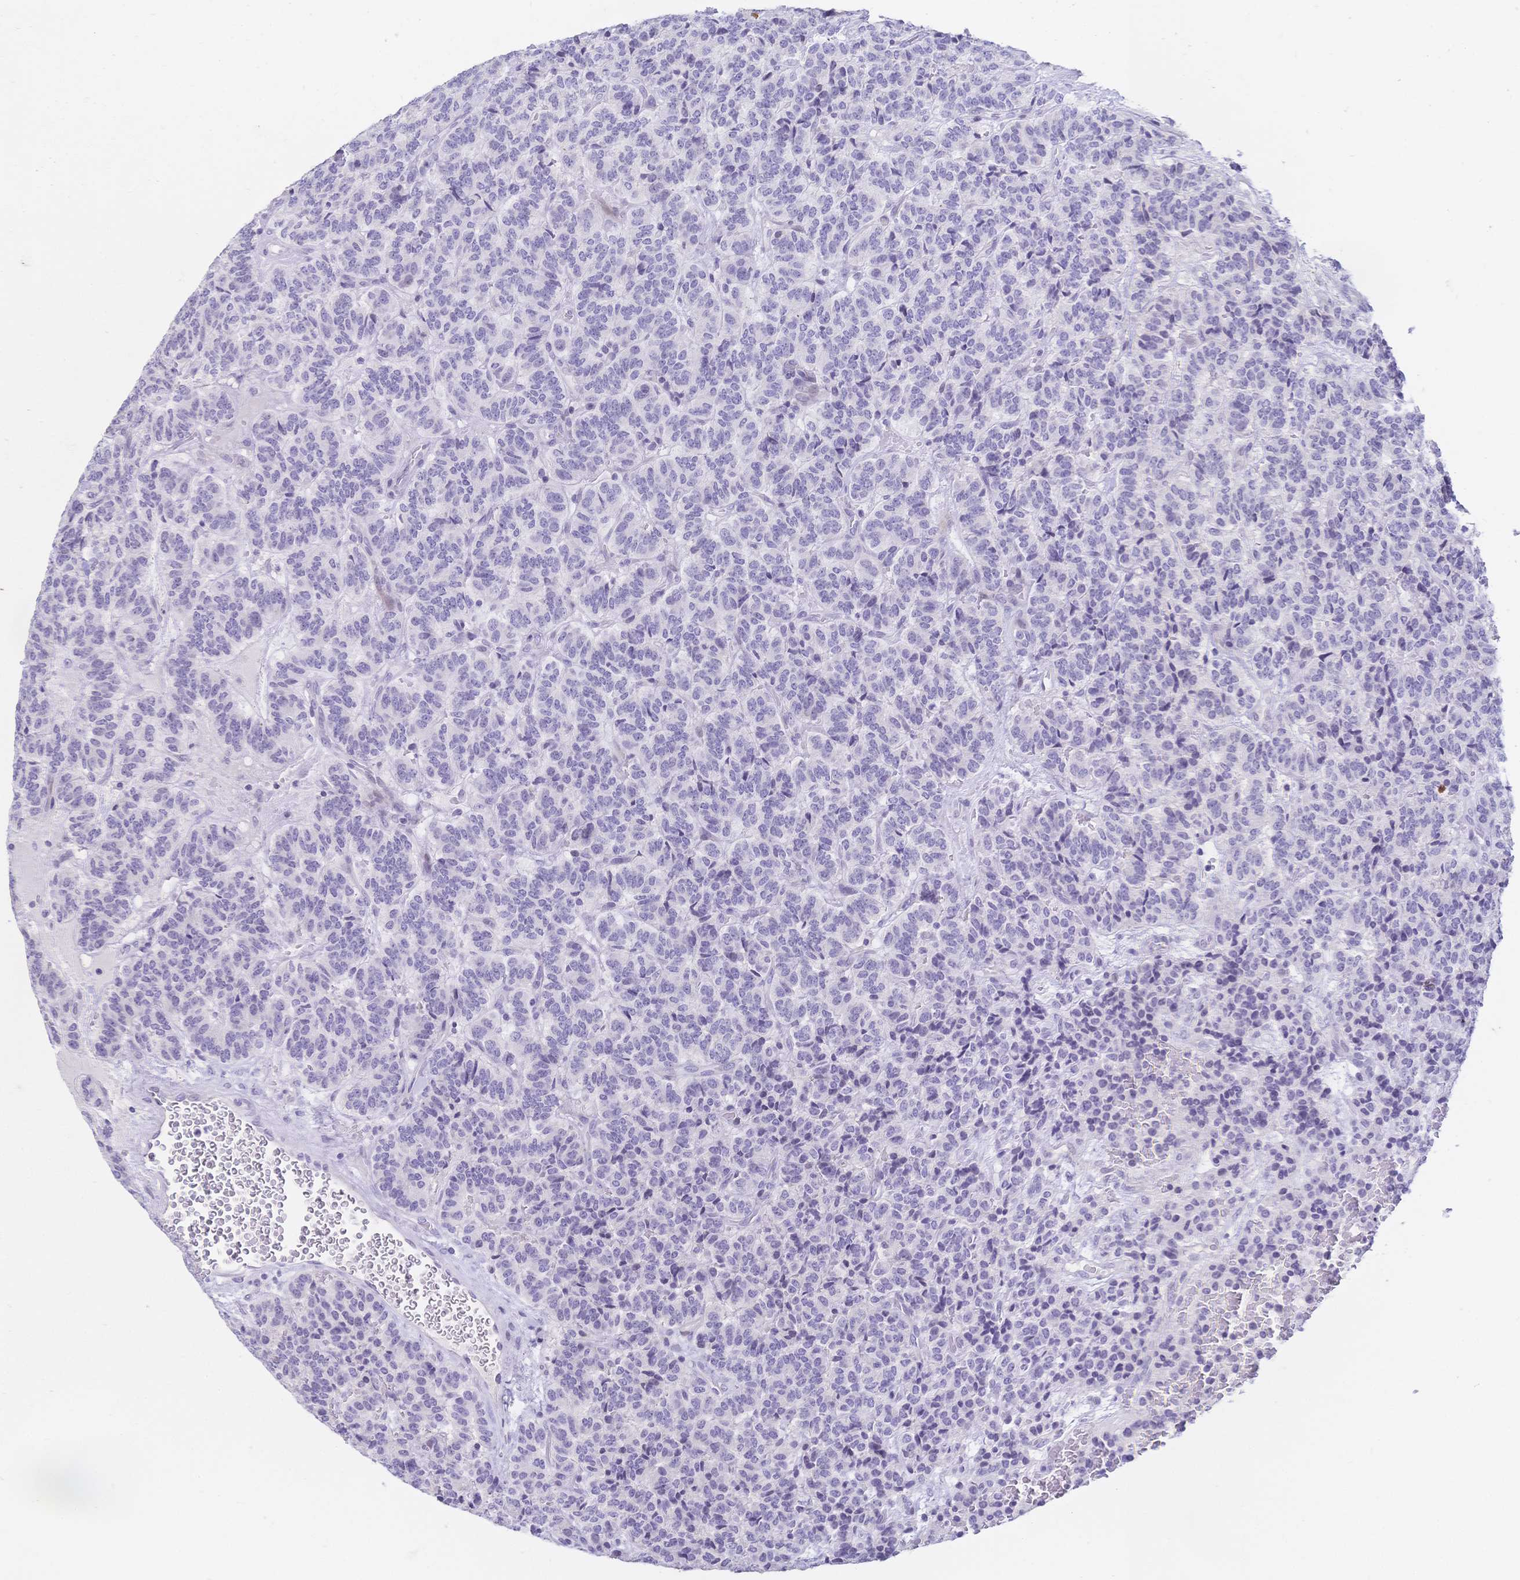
{"staining": {"intensity": "negative", "quantity": "none", "location": "none"}, "tissue": "carcinoid", "cell_type": "Tumor cells", "image_type": "cancer", "snomed": [{"axis": "morphology", "description": "Carcinoid, malignant, NOS"}, {"axis": "topography", "description": "Pancreas"}], "caption": "This is an immunohistochemistry (IHC) image of carcinoid (malignant). There is no expression in tumor cells.", "gene": "CR2", "patient": {"sex": "male", "age": 36}}